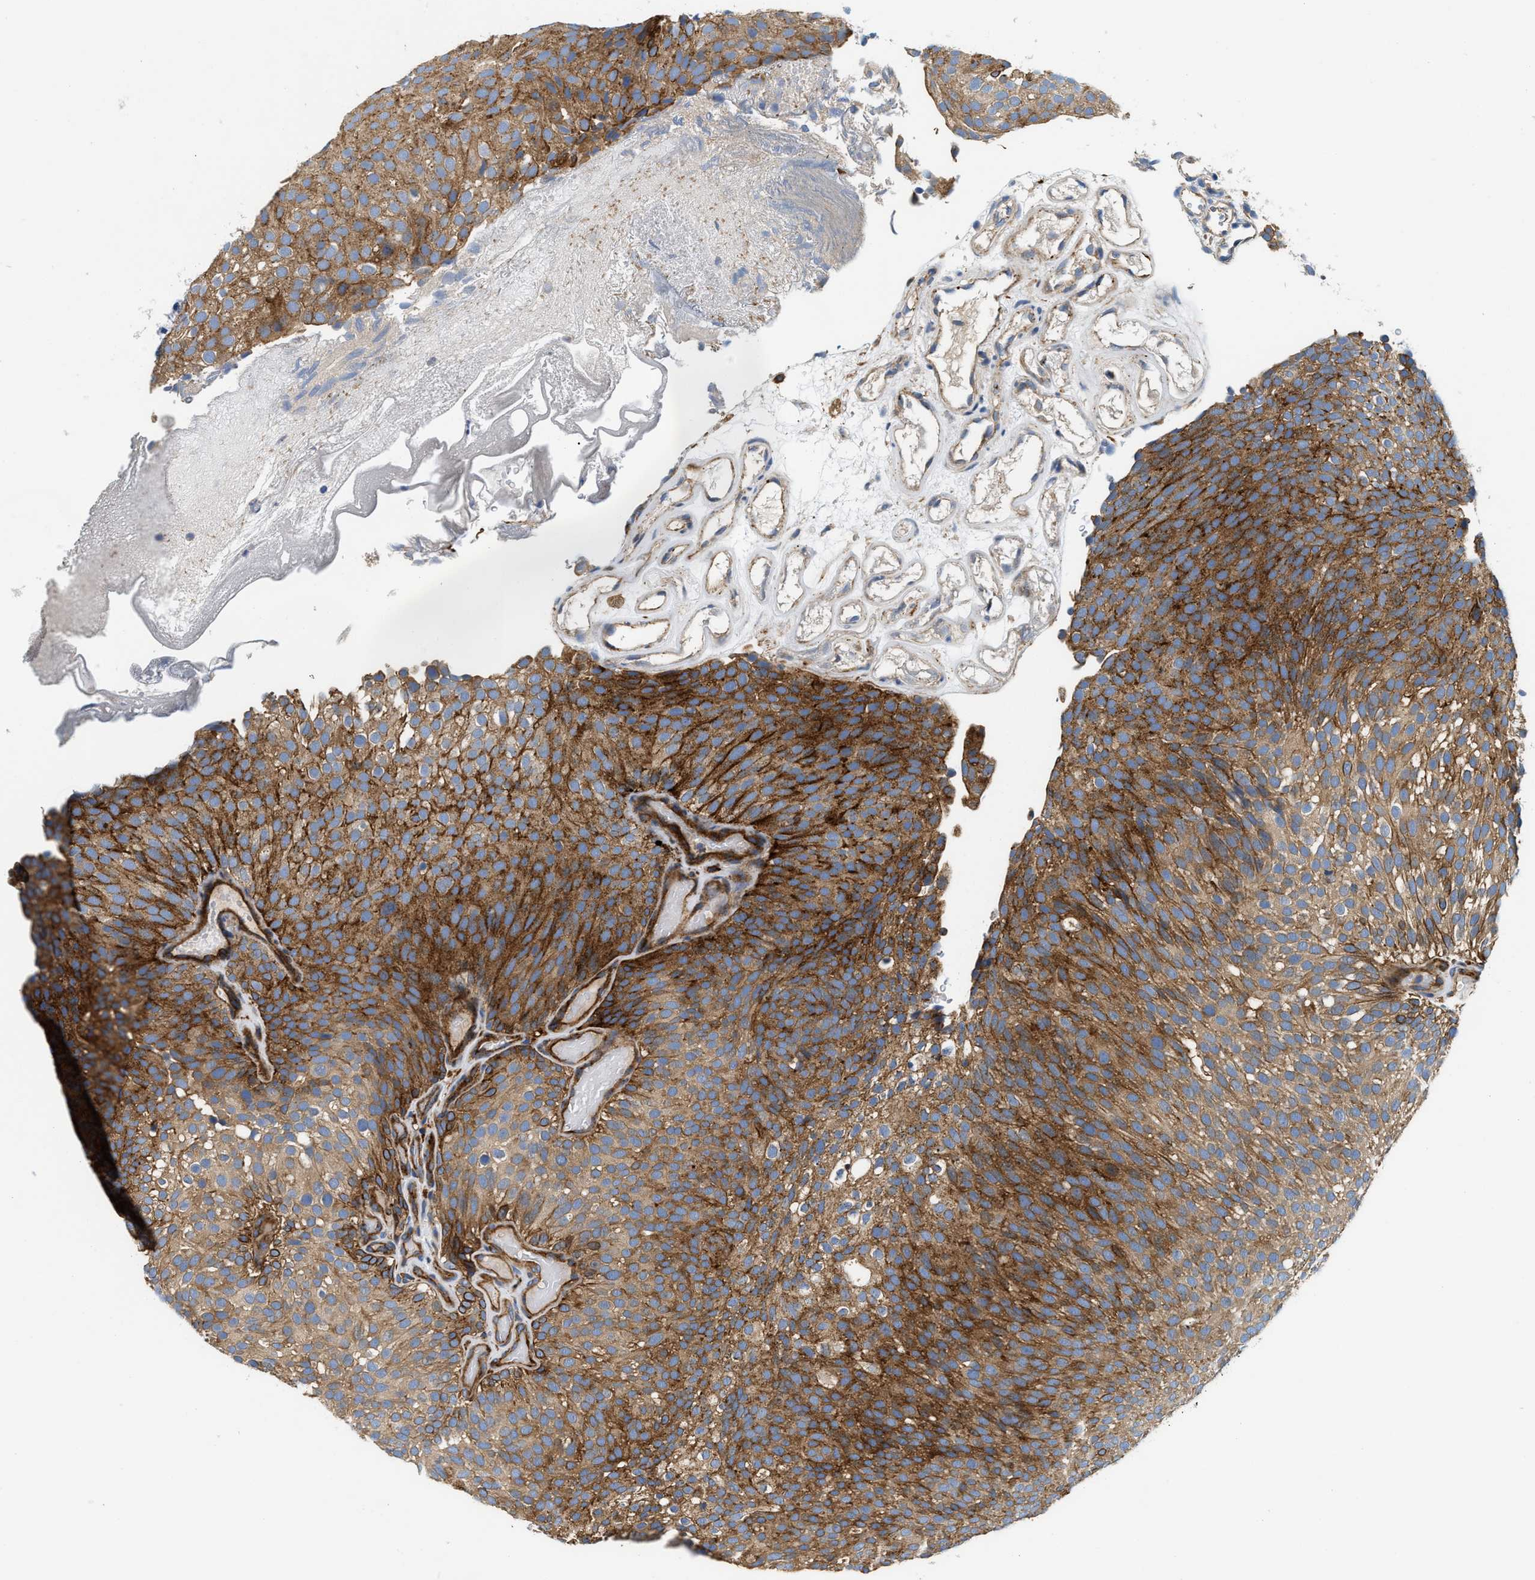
{"staining": {"intensity": "strong", "quantity": ">75%", "location": "cytoplasmic/membranous"}, "tissue": "urothelial cancer", "cell_type": "Tumor cells", "image_type": "cancer", "snomed": [{"axis": "morphology", "description": "Urothelial carcinoma, Low grade"}, {"axis": "topography", "description": "Urinary bladder"}], "caption": "IHC (DAB) staining of urothelial carcinoma (low-grade) displays strong cytoplasmic/membranous protein positivity in about >75% of tumor cells.", "gene": "NSUN7", "patient": {"sex": "male", "age": 78}}